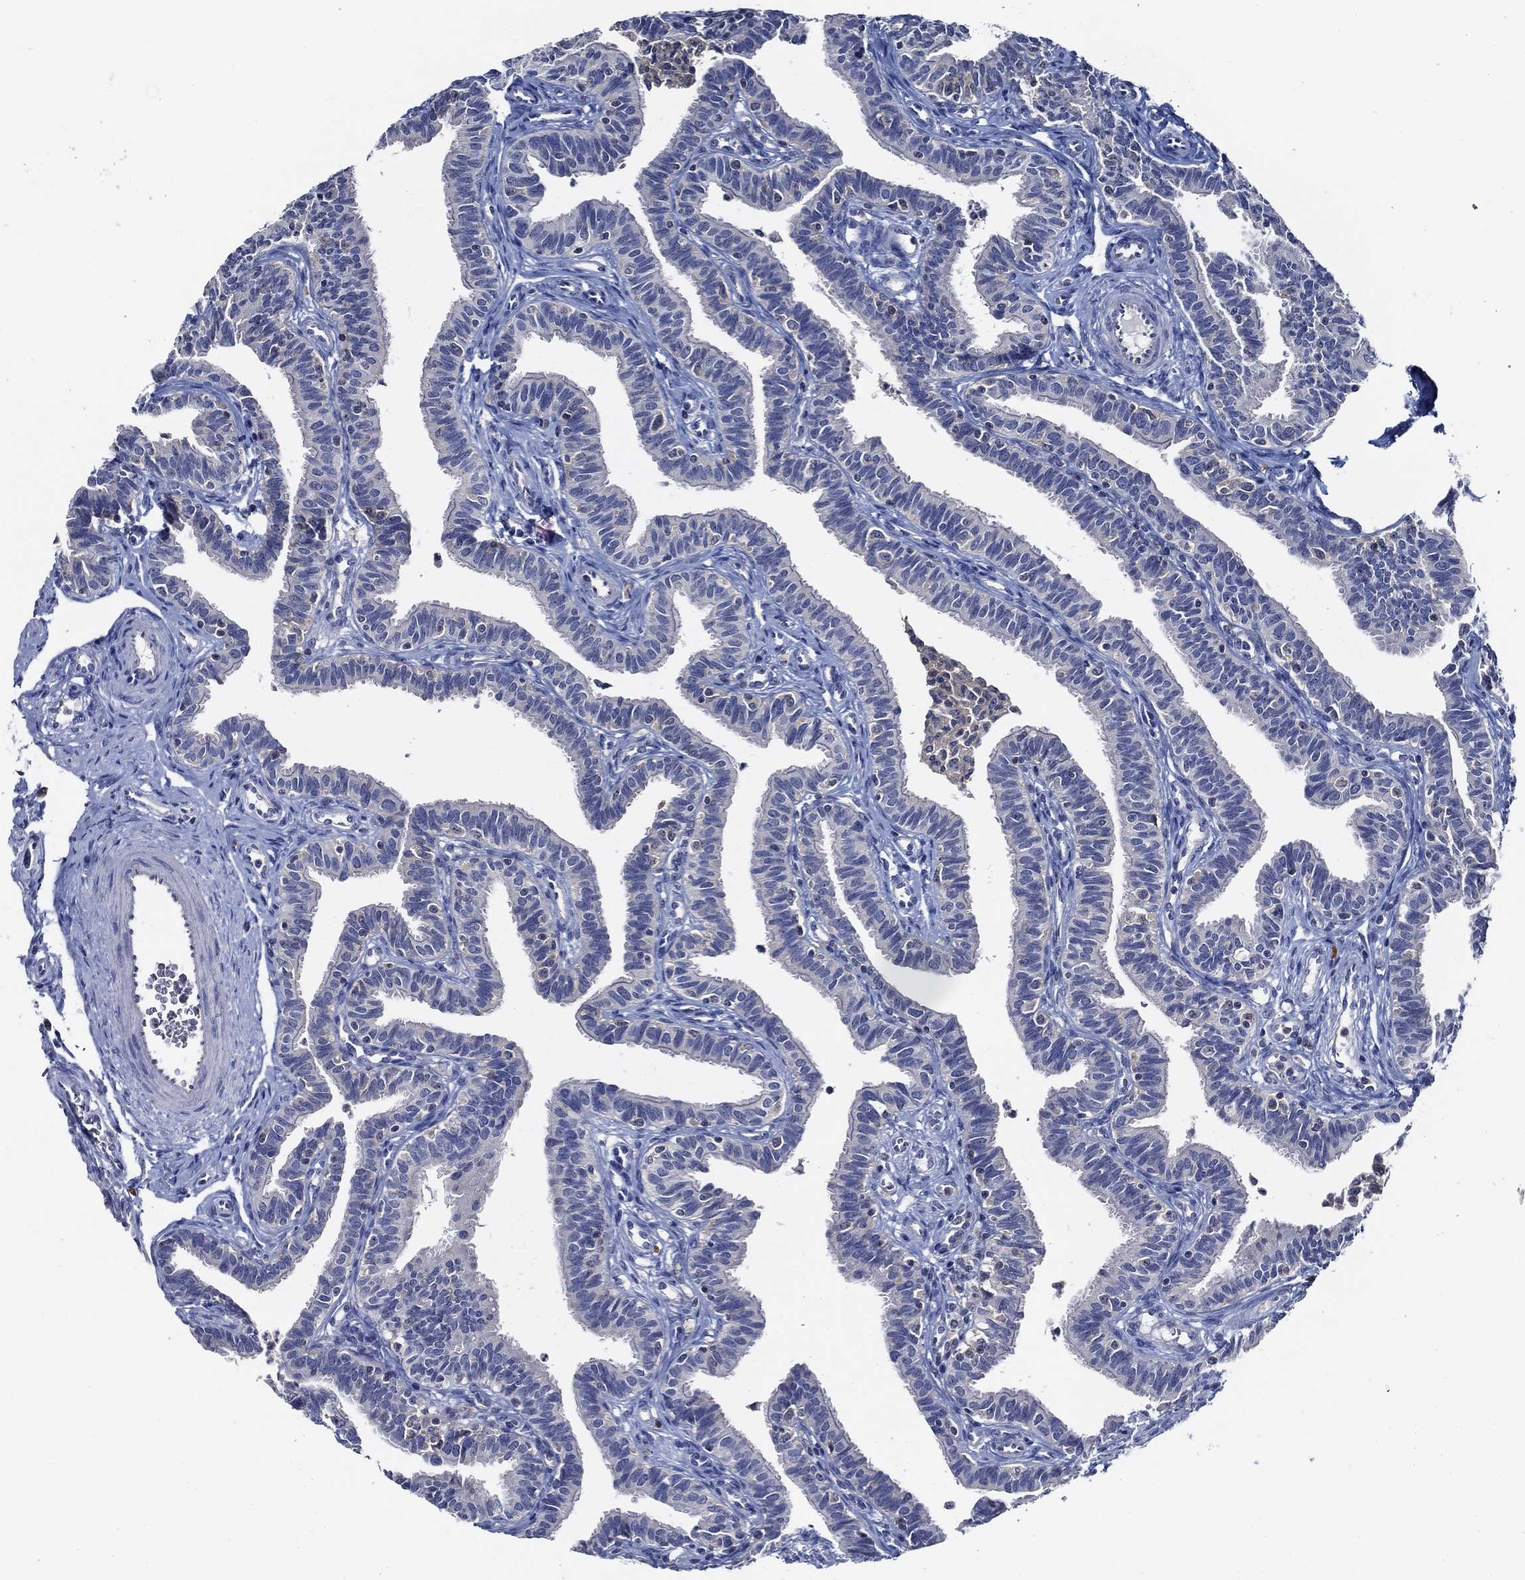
{"staining": {"intensity": "negative", "quantity": "none", "location": "none"}, "tissue": "fallopian tube", "cell_type": "Glandular cells", "image_type": "normal", "snomed": [{"axis": "morphology", "description": "Normal tissue, NOS"}, {"axis": "topography", "description": "Fallopian tube"}], "caption": "Immunohistochemistry histopathology image of benign fallopian tube: human fallopian tube stained with DAB reveals no significant protein expression in glandular cells. (Stains: DAB (3,3'-diaminobenzidine) IHC with hematoxylin counter stain, Microscopy: brightfield microscopy at high magnification).", "gene": "POU2F2", "patient": {"sex": "female", "age": 36}}